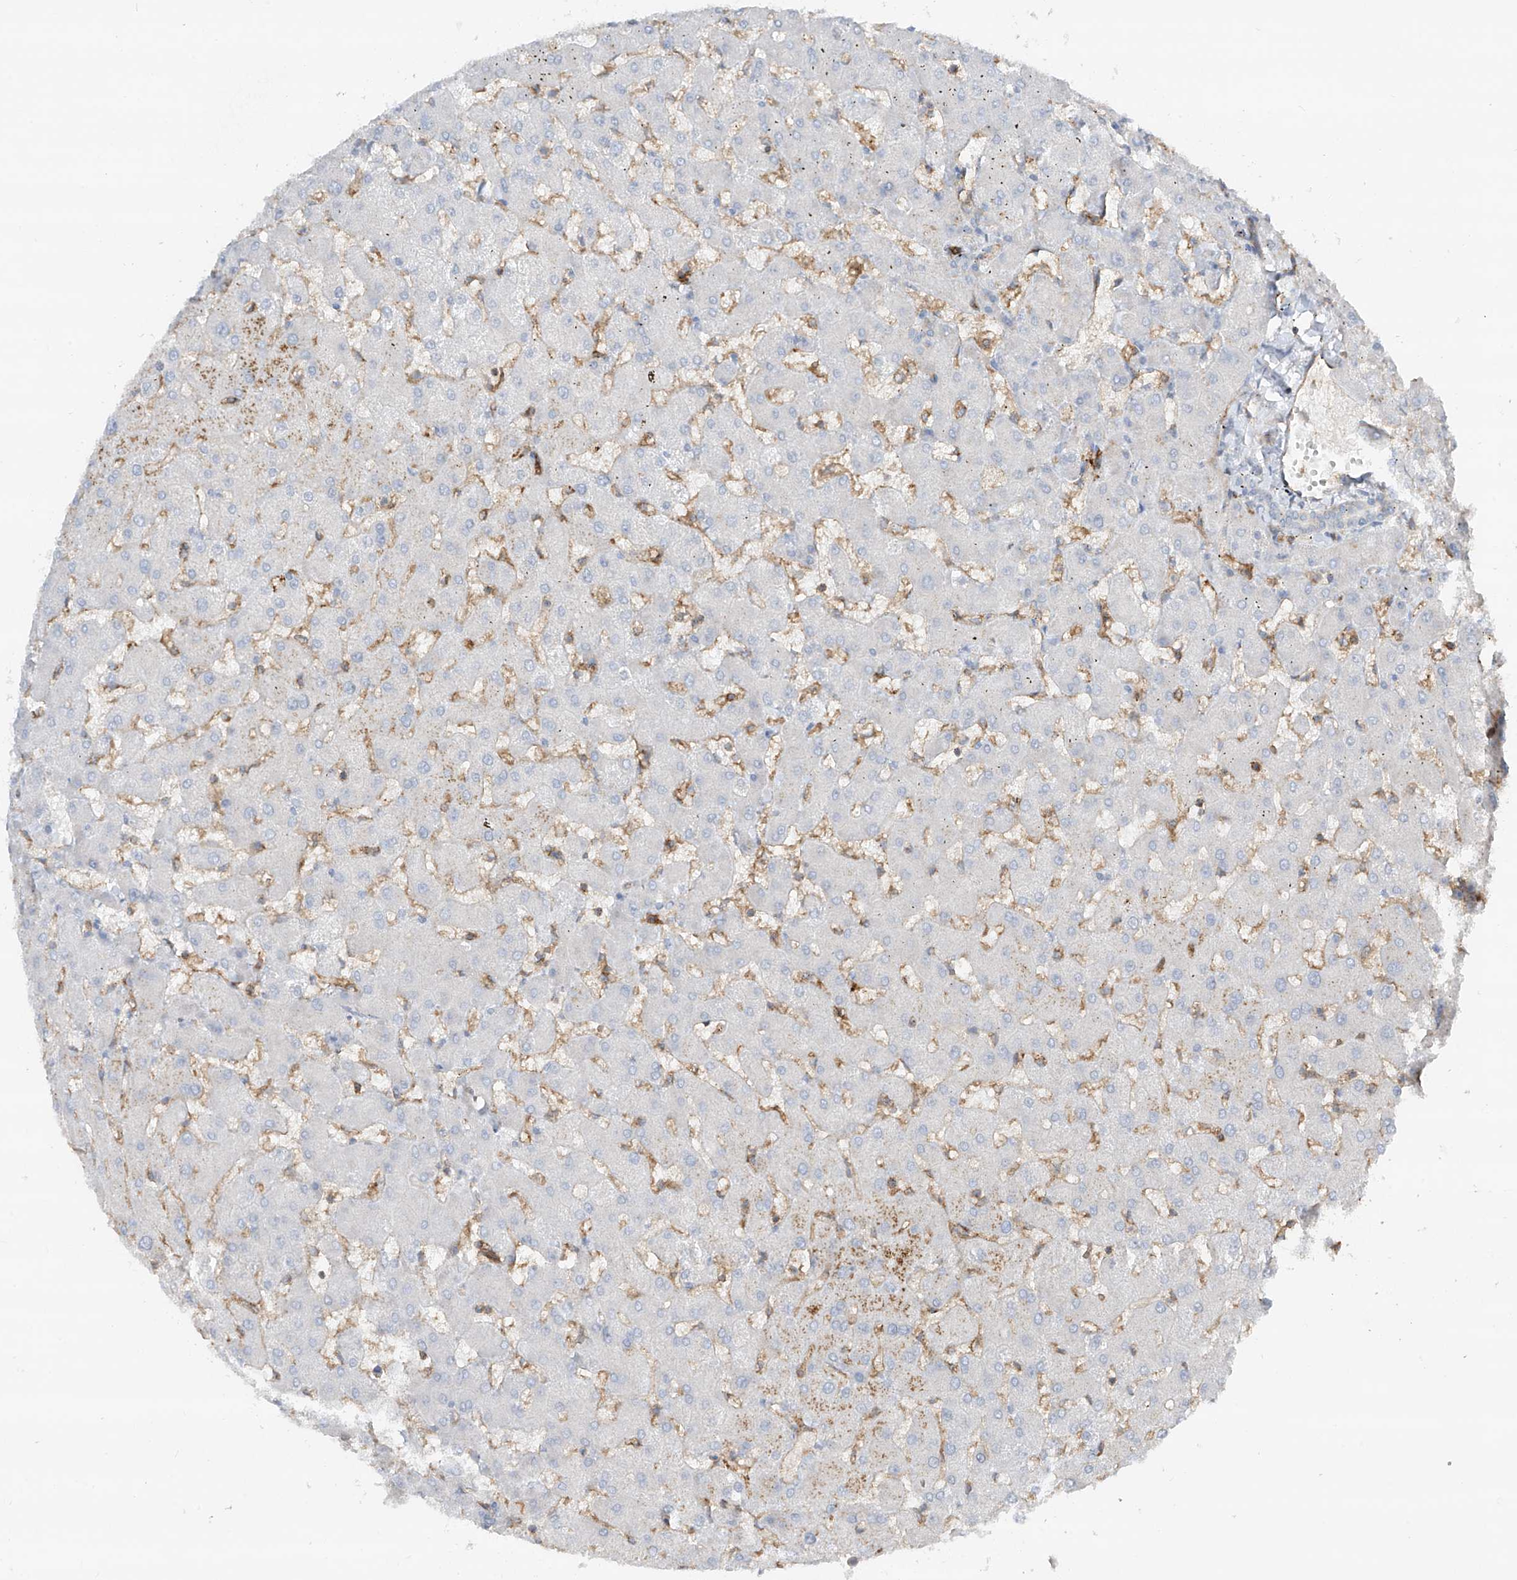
{"staining": {"intensity": "negative", "quantity": "none", "location": "none"}, "tissue": "liver", "cell_type": "Cholangiocytes", "image_type": "normal", "snomed": [{"axis": "morphology", "description": "Normal tissue, NOS"}, {"axis": "topography", "description": "Liver"}], "caption": "DAB (3,3'-diaminobenzidine) immunohistochemical staining of unremarkable human liver displays no significant positivity in cholangiocytes. The staining was performed using DAB to visualize the protein expression in brown, while the nuclei were stained in blue with hematoxylin (Magnification: 20x).", "gene": "HLA", "patient": {"sex": "female", "age": 63}}